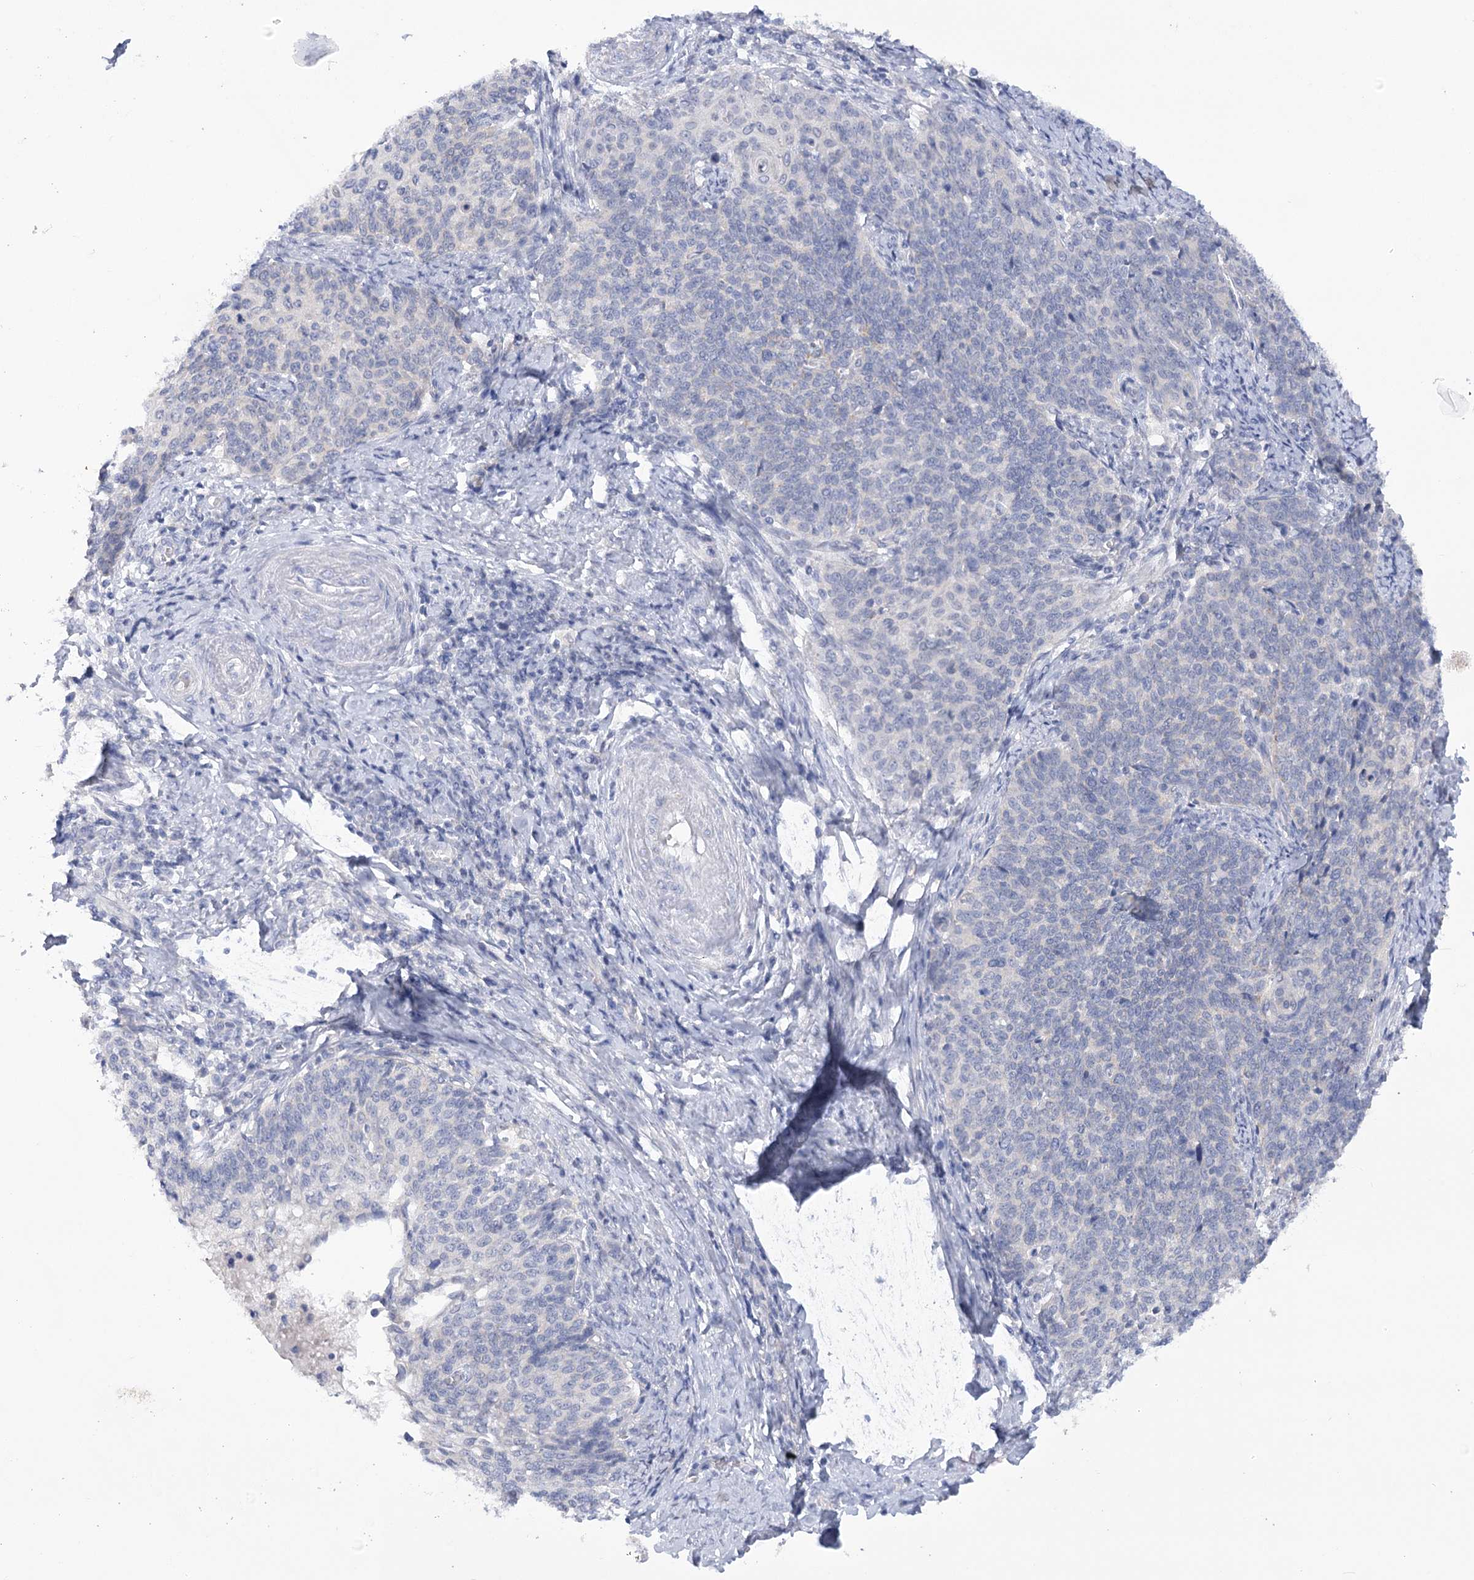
{"staining": {"intensity": "negative", "quantity": "none", "location": "none"}, "tissue": "cervical cancer", "cell_type": "Tumor cells", "image_type": "cancer", "snomed": [{"axis": "morphology", "description": "Squamous cell carcinoma, NOS"}, {"axis": "topography", "description": "Cervix"}], "caption": "Protein analysis of cervical cancer (squamous cell carcinoma) exhibits no significant positivity in tumor cells. (DAB (3,3'-diaminobenzidine) IHC with hematoxylin counter stain).", "gene": "DCUN1D1", "patient": {"sex": "female", "age": 39}}